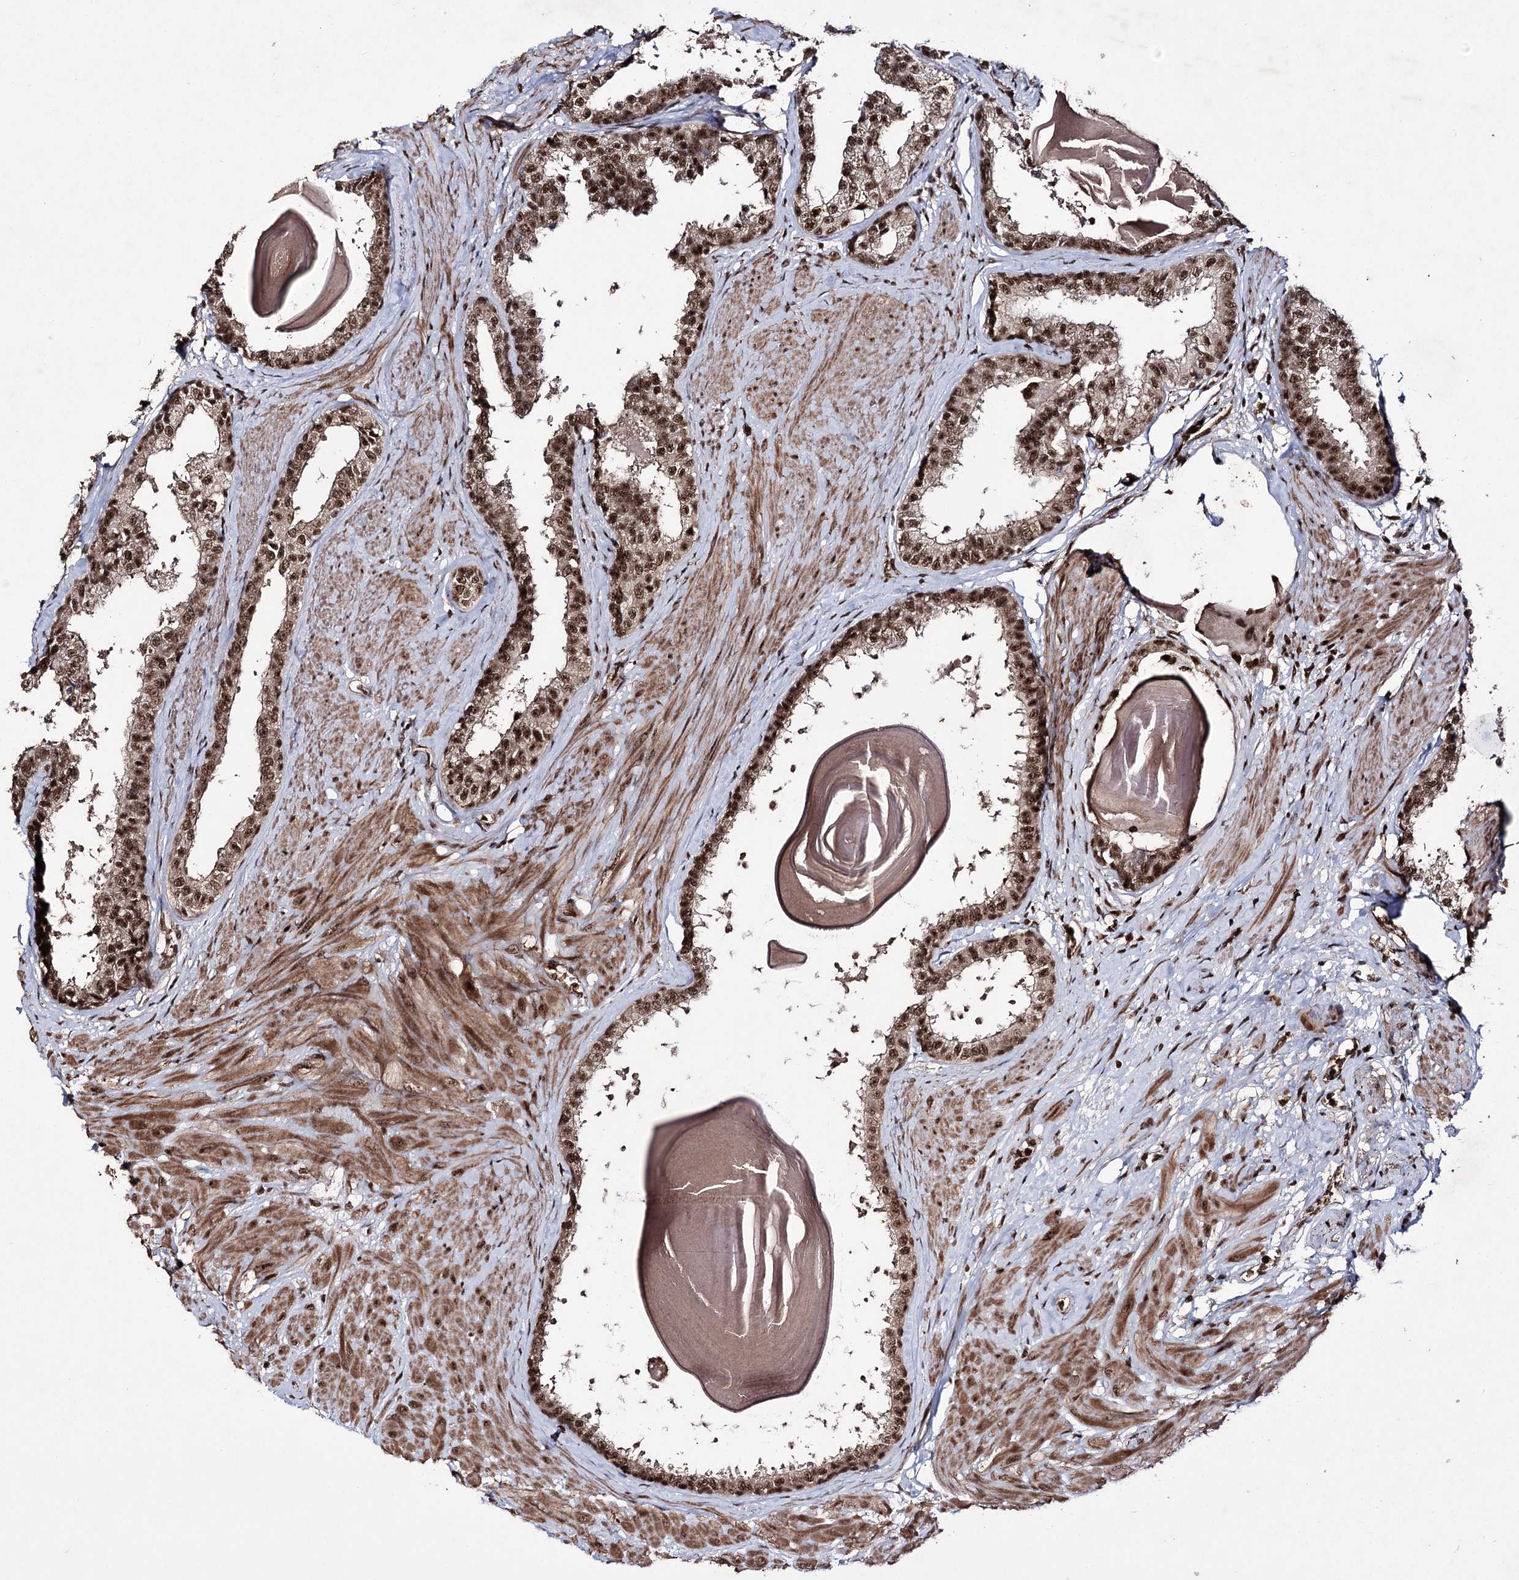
{"staining": {"intensity": "strong", "quantity": ">75%", "location": "nuclear"}, "tissue": "prostate", "cell_type": "Glandular cells", "image_type": "normal", "snomed": [{"axis": "morphology", "description": "Normal tissue, NOS"}, {"axis": "topography", "description": "Prostate"}], "caption": "The immunohistochemical stain labels strong nuclear staining in glandular cells of unremarkable prostate.", "gene": "PRPF40A", "patient": {"sex": "male", "age": 48}}